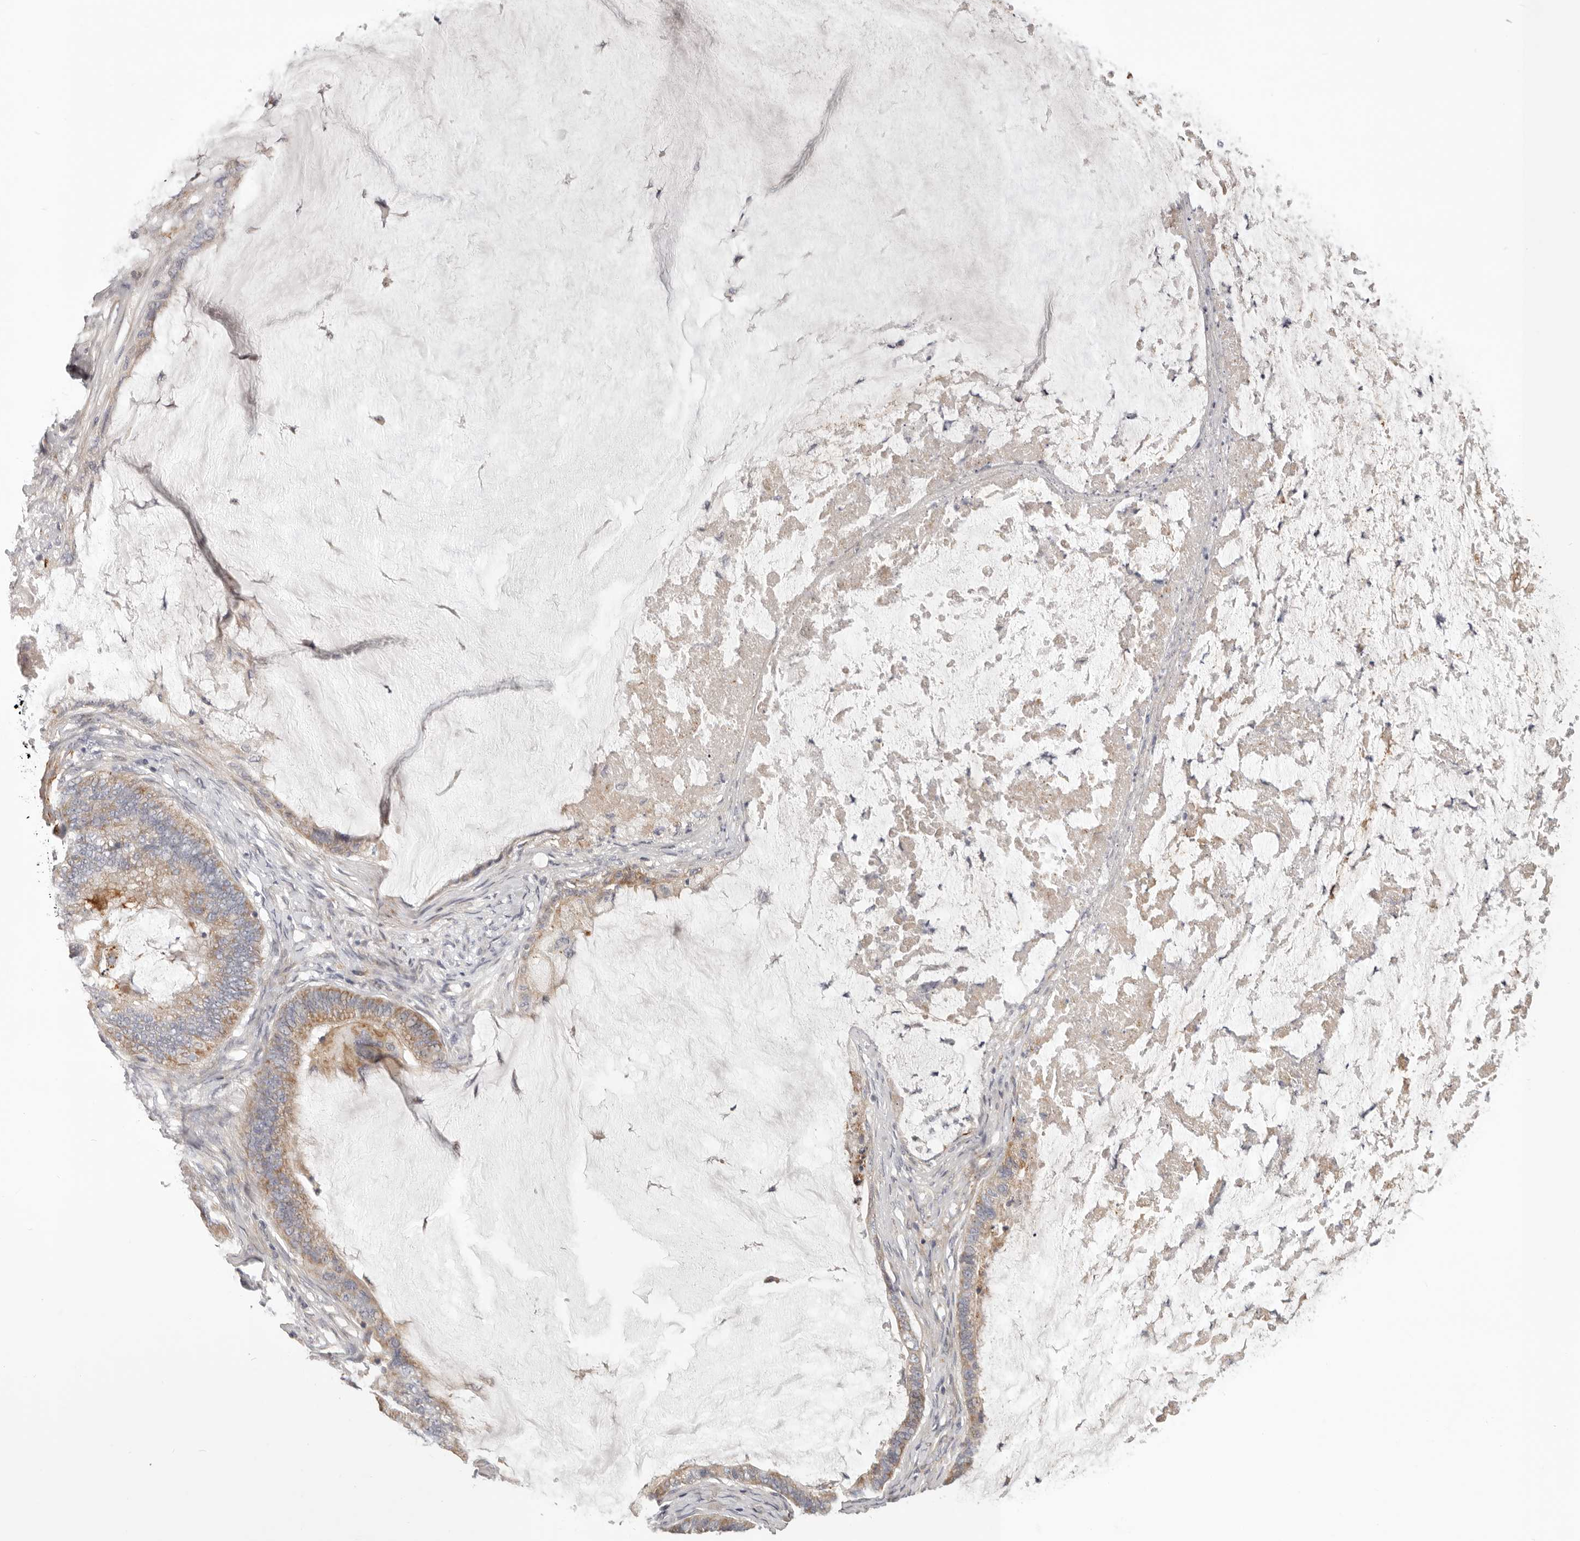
{"staining": {"intensity": "moderate", "quantity": ">75%", "location": "cytoplasmic/membranous"}, "tissue": "ovarian cancer", "cell_type": "Tumor cells", "image_type": "cancer", "snomed": [{"axis": "morphology", "description": "Cystadenocarcinoma, mucinous, NOS"}, {"axis": "topography", "description": "Ovary"}], "caption": "This photomicrograph reveals ovarian cancer (mucinous cystadenocarcinoma) stained with immunohistochemistry to label a protein in brown. The cytoplasmic/membranous of tumor cells show moderate positivity for the protein. Nuclei are counter-stained blue.", "gene": "MRPS10", "patient": {"sex": "female", "age": 61}}